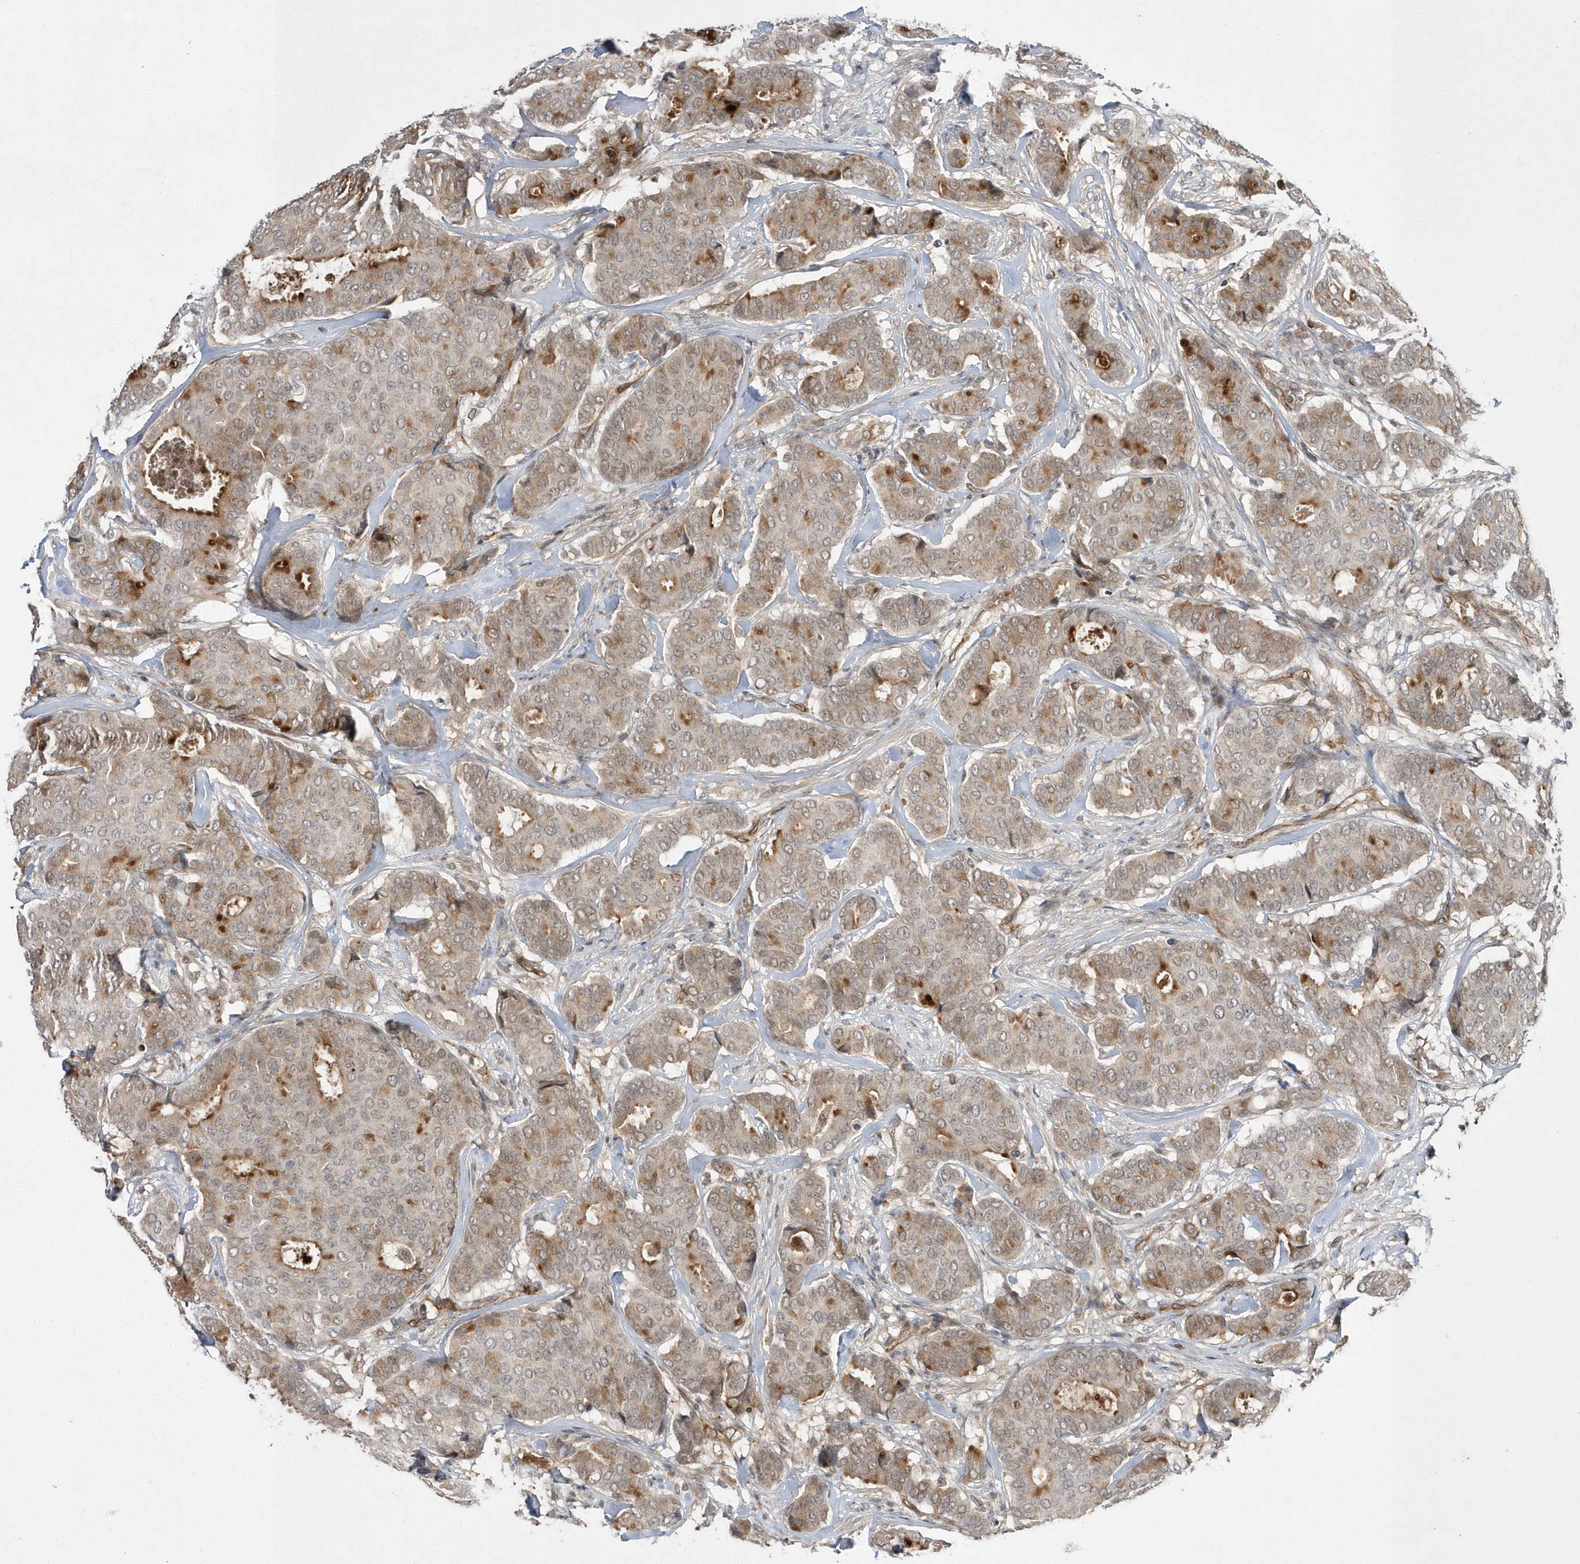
{"staining": {"intensity": "moderate", "quantity": "<25%", "location": "cytoplasmic/membranous"}, "tissue": "breast cancer", "cell_type": "Tumor cells", "image_type": "cancer", "snomed": [{"axis": "morphology", "description": "Duct carcinoma"}, {"axis": "topography", "description": "Breast"}], "caption": "A brown stain labels moderate cytoplasmic/membranous expression of a protein in breast intraductal carcinoma tumor cells. (DAB IHC, brown staining for protein, blue staining for nuclei).", "gene": "TMEM132B", "patient": {"sex": "female", "age": 75}}